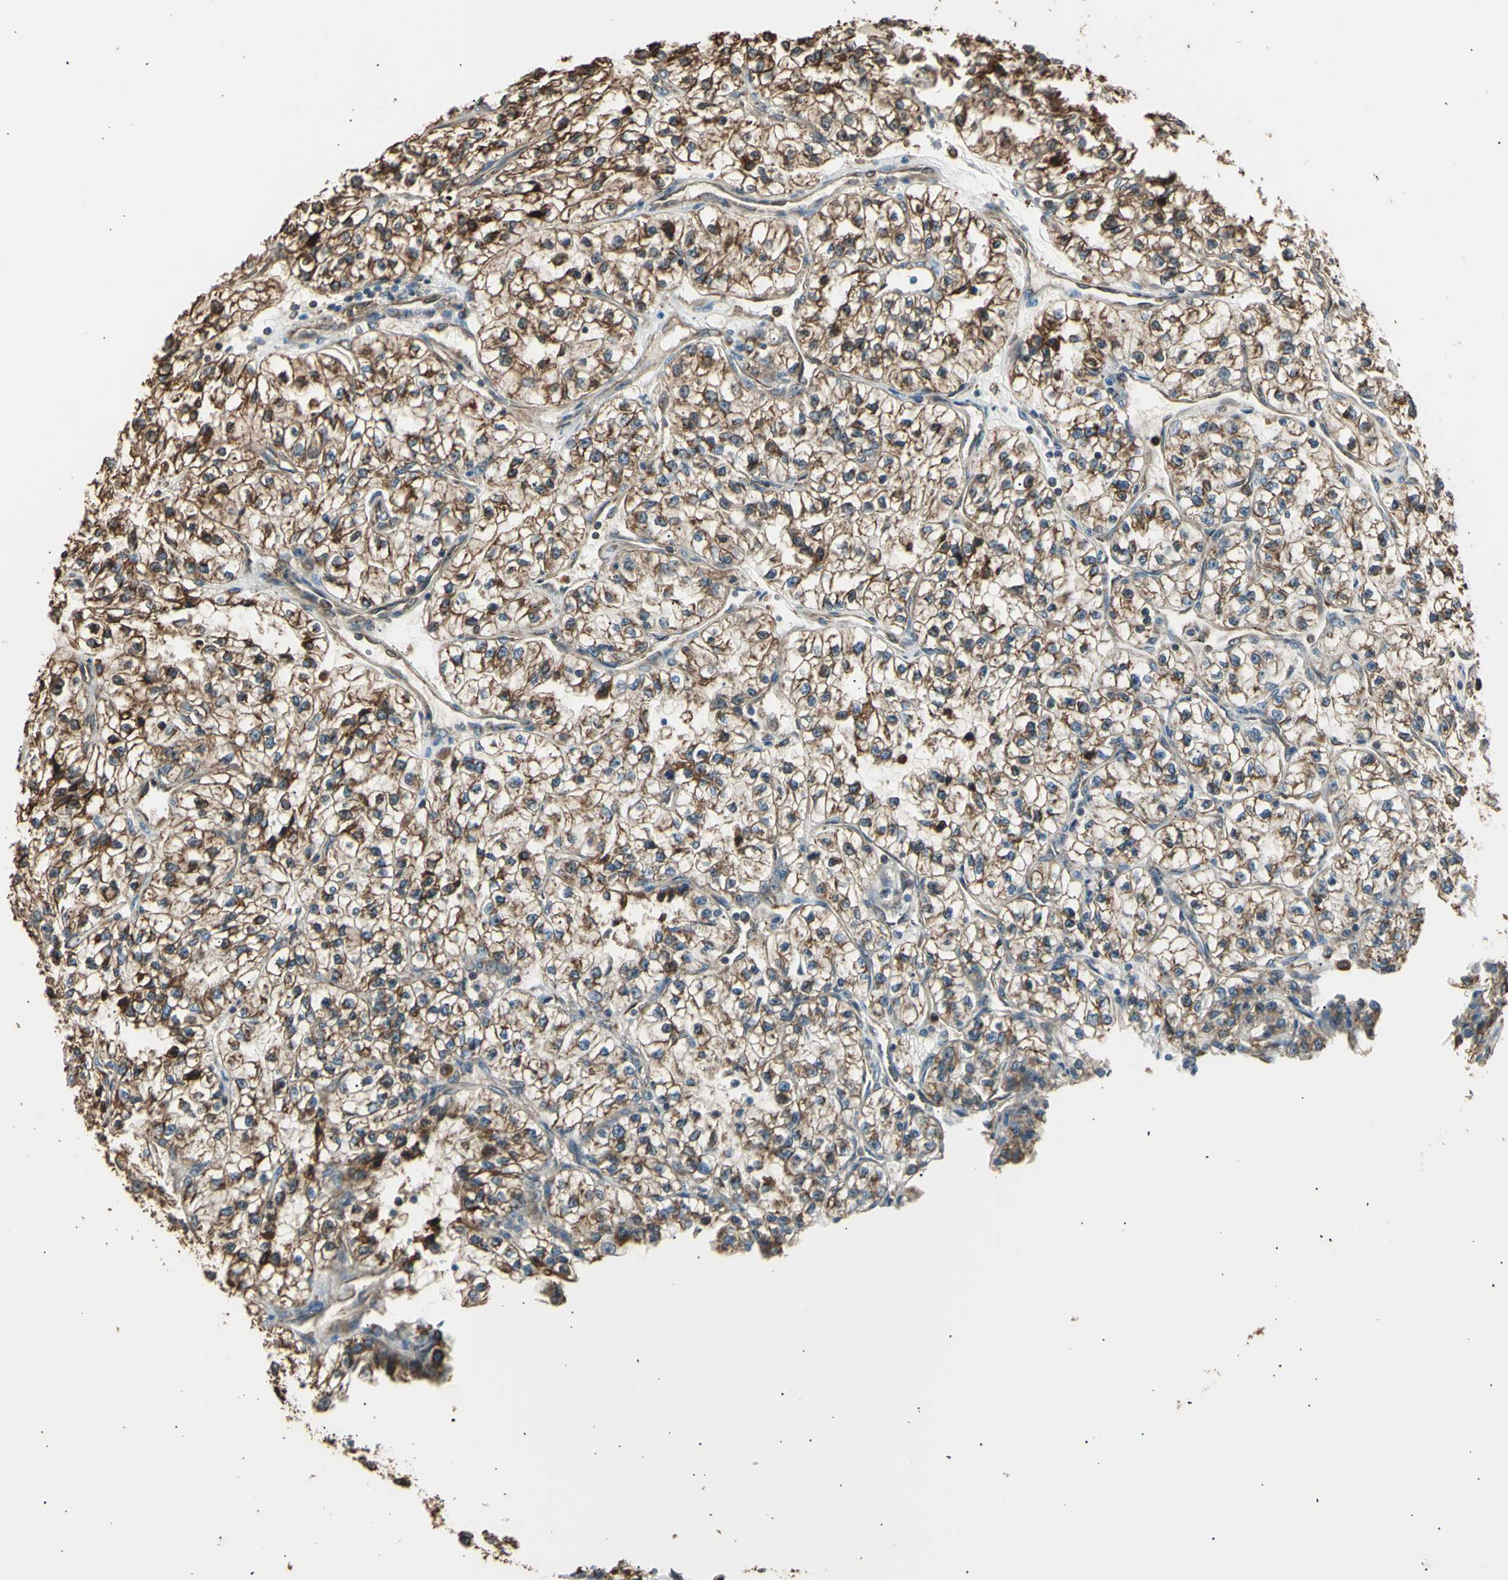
{"staining": {"intensity": "moderate", "quantity": ">75%", "location": "cytoplasmic/membranous"}, "tissue": "renal cancer", "cell_type": "Tumor cells", "image_type": "cancer", "snomed": [{"axis": "morphology", "description": "Adenocarcinoma, NOS"}, {"axis": "topography", "description": "Kidney"}], "caption": "A photomicrograph showing moderate cytoplasmic/membranous positivity in approximately >75% of tumor cells in renal cancer (adenocarcinoma), as visualized by brown immunohistochemical staining.", "gene": "LHPP", "patient": {"sex": "female", "age": 57}}